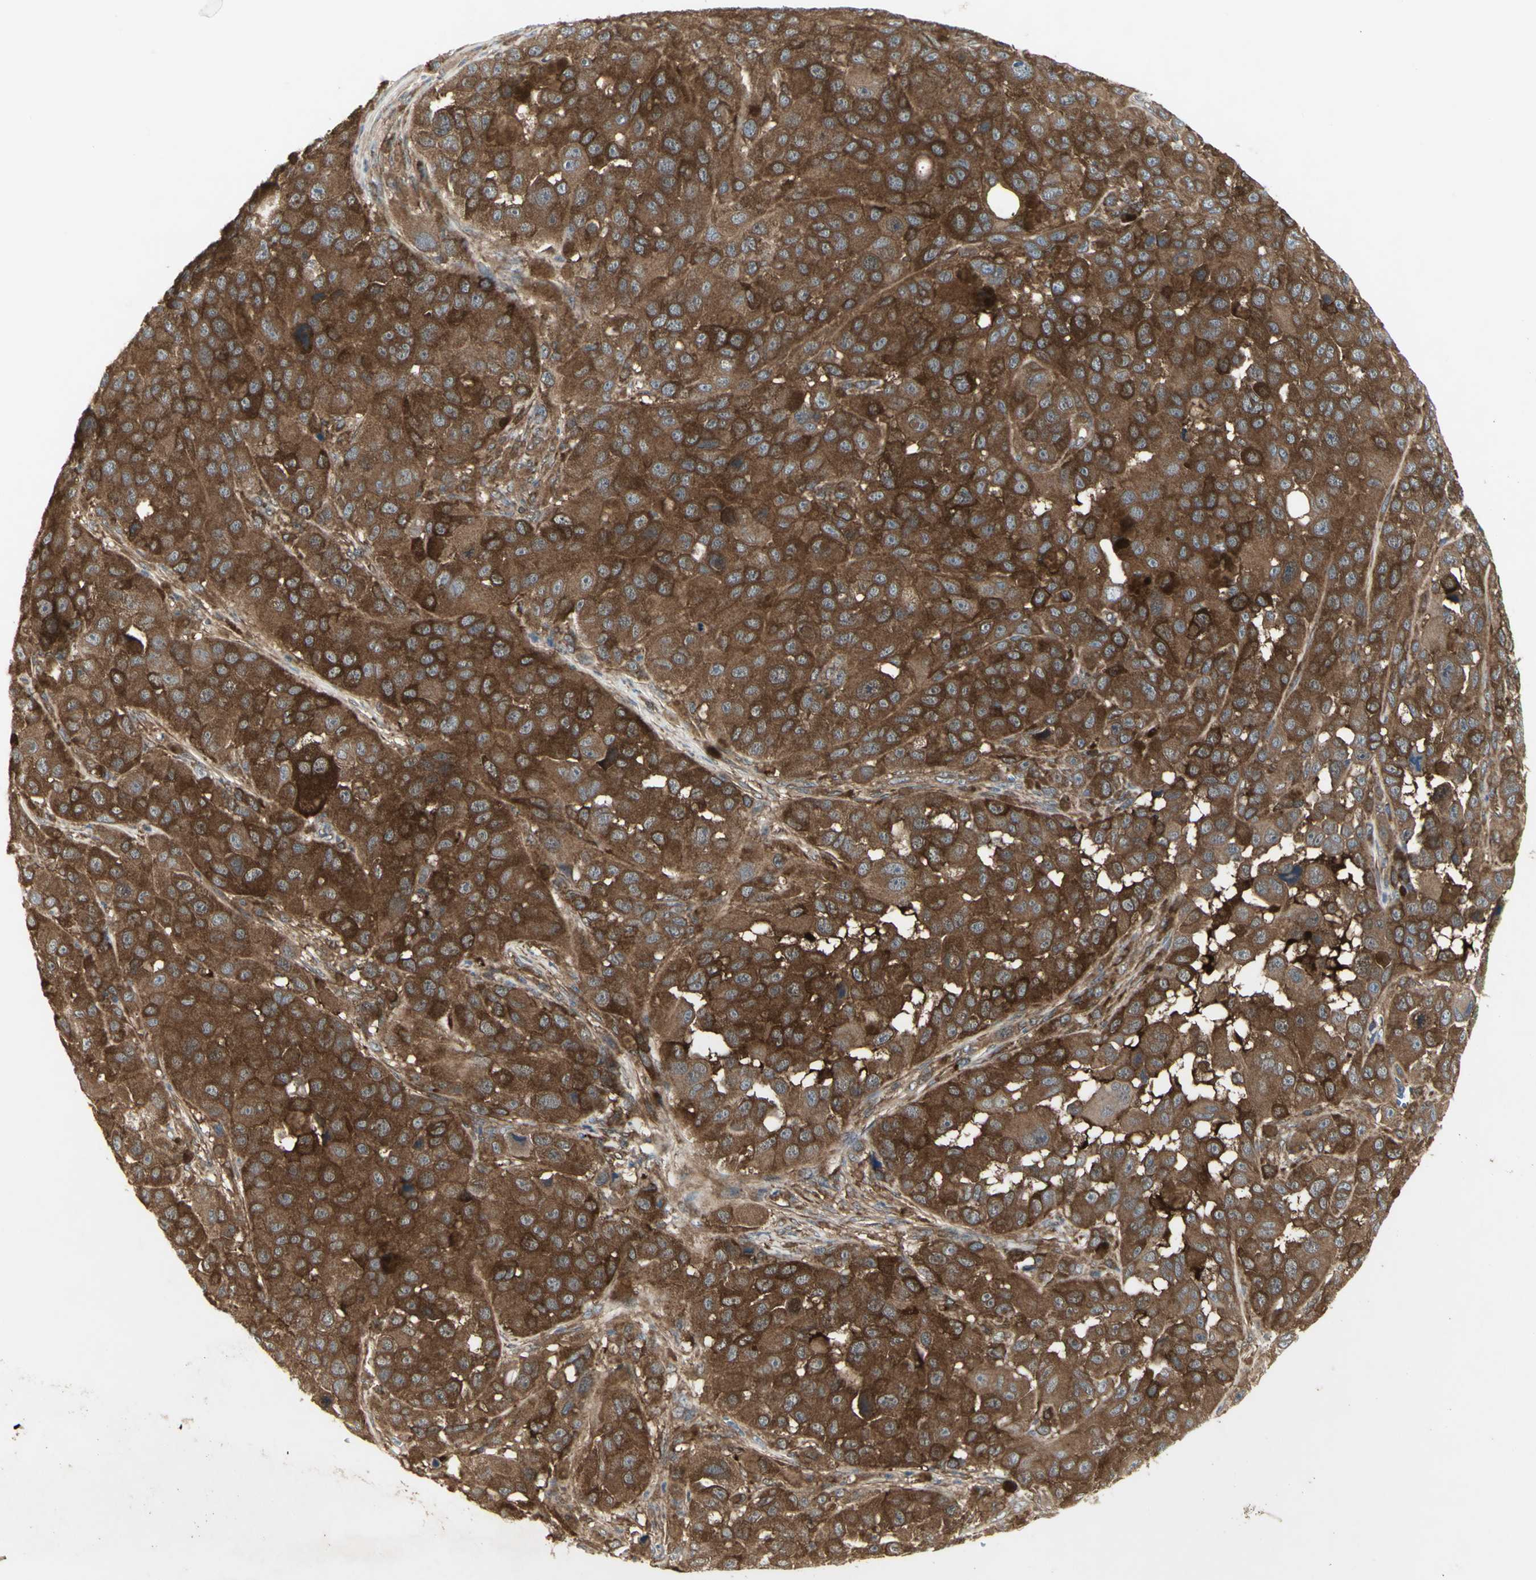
{"staining": {"intensity": "moderate", "quantity": ">75%", "location": "cytoplasmic/membranous"}, "tissue": "melanoma", "cell_type": "Tumor cells", "image_type": "cancer", "snomed": [{"axis": "morphology", "description": "Malignant melanoma, NOS"}, {"axis": "topography", "description": "Skin"}], "caption": "A micrograph of human malignant melanoma stained for a protein reveals moderate cytoplasmic/membranous brown staining in tumor cells.", "gene": "CHURC1-FNTB", "patient": {"sex": "male", "age": 96}}